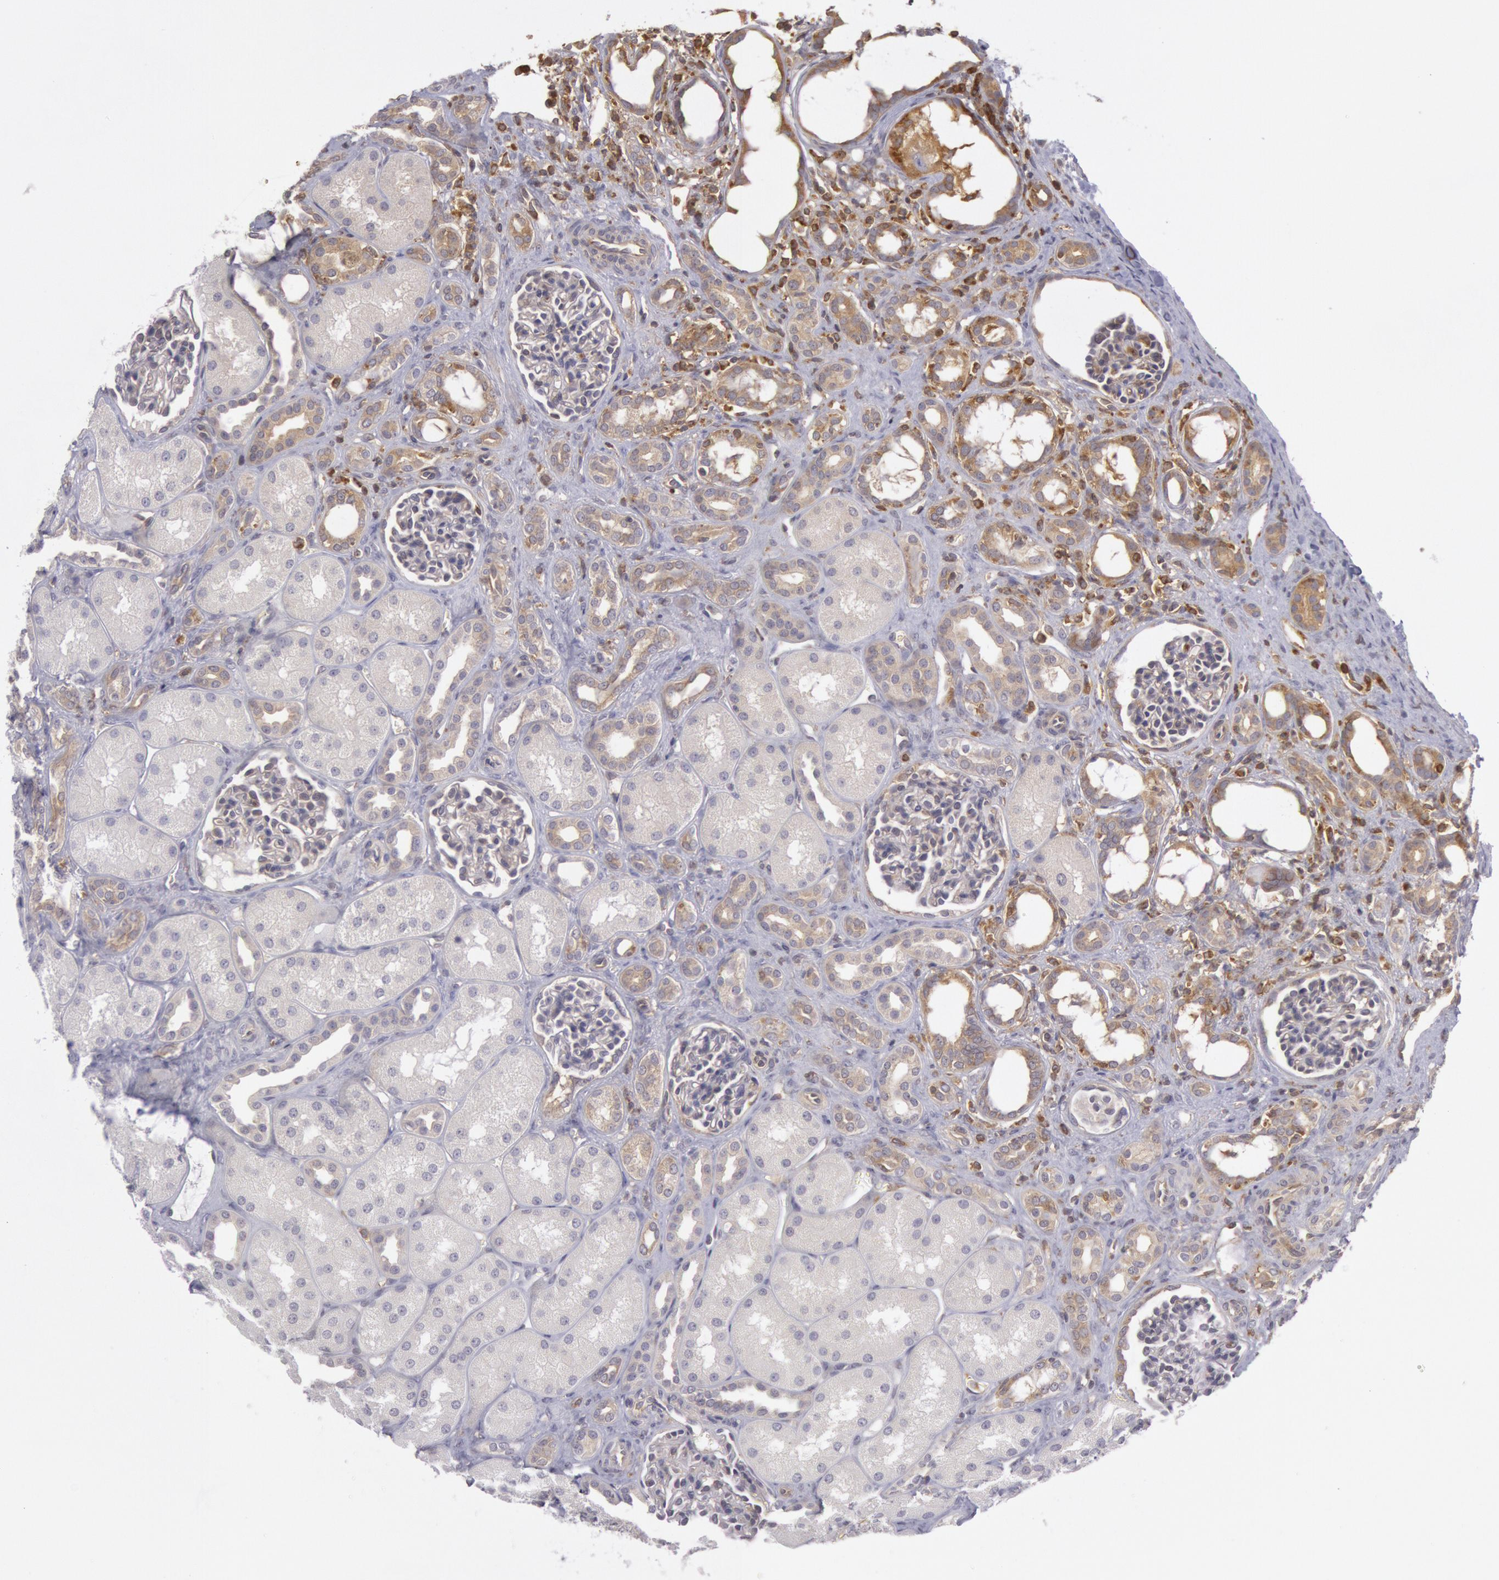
{"staining": {"intensity": "moderate", "quantity": "<25%", "location": "cytoplasmic/membranous"}, "tissue": "kidney", "cell_type": "Cells in glomeruli", "image_type": "normal", "snomed": [{"axis": "morphology", "description": "Normal tissue, NOS"}, {"axis": "topography", "description": "Kidney"}], "caption": "Immunohistochemistry (IHC) of unremarkable kidney reveals low levels of moderate cytoplasmic/membranous staining in about <25% of cells in glomeruli. The staining was performed using DAB (3,3'-diaminobenzidine), with brown indicating positive protein expression. Nuclei are stained blue with hematoxylin.", "gene": "IKBKB", "patient": {"sex": "male", "age": 7}}